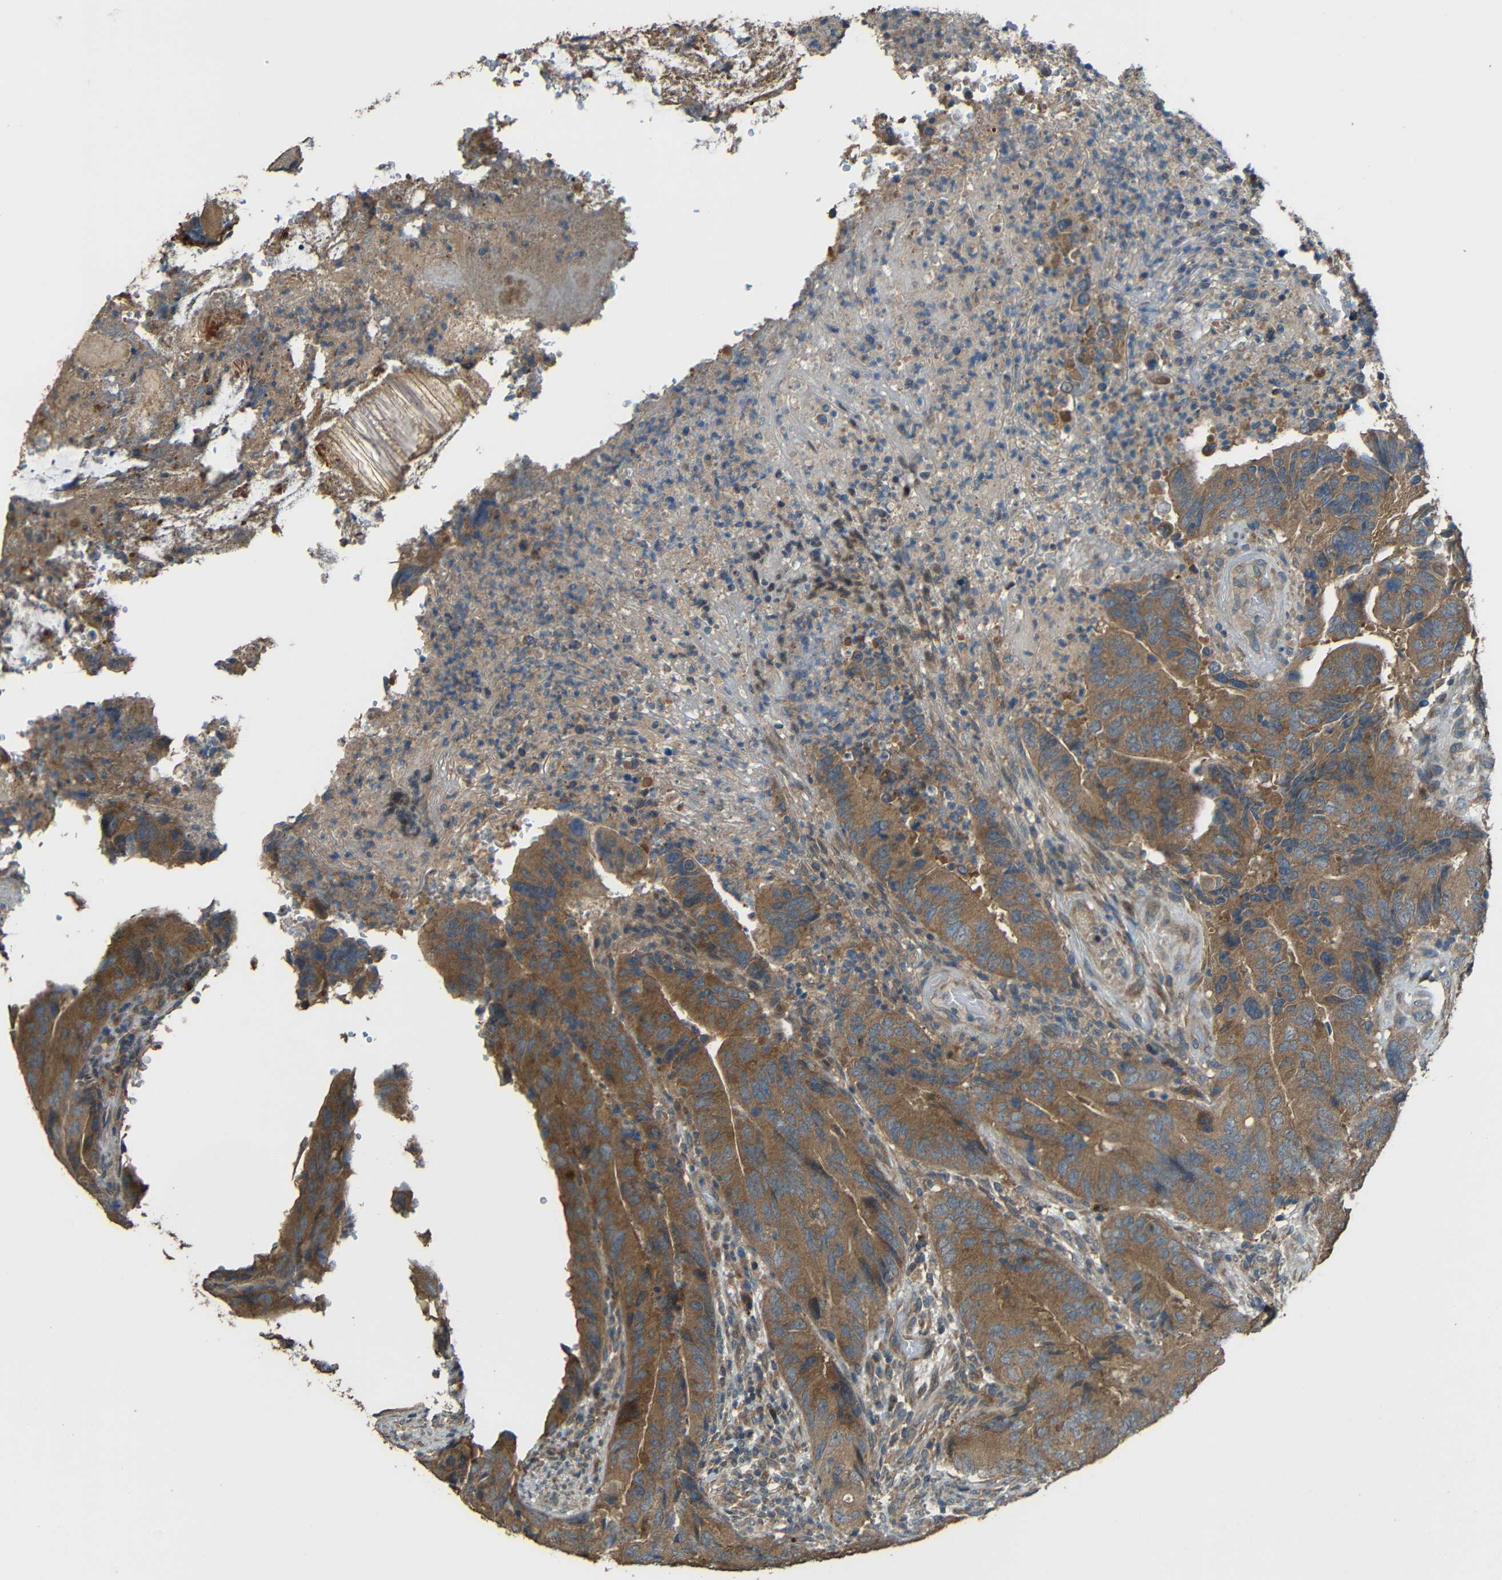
{"staining": {"intensity": "moderate", "quantity": ">75%", "location": "cytoplasmic/membranous"}, "tissue": "colorectal cancer", "cell_type": "Tumor cells", "image_type": "cancer", "snomed": [{"axis": "morphology", "description": "Normal tissue, NOS"}, {"axis": "morphology", "description": "Adenocarcinoma, NOS"}, {"axis": "topography", "description": "Colon"}], "caption": "High-power microscopy captured an IHC histopathology image of colorectal adenocarcinoma, revealing moderate cytoplasmic/membranous staining in approximately >75% of tumor cells.", "gene": "ACACA", "patient": {"sex": "male", "age": 56}}